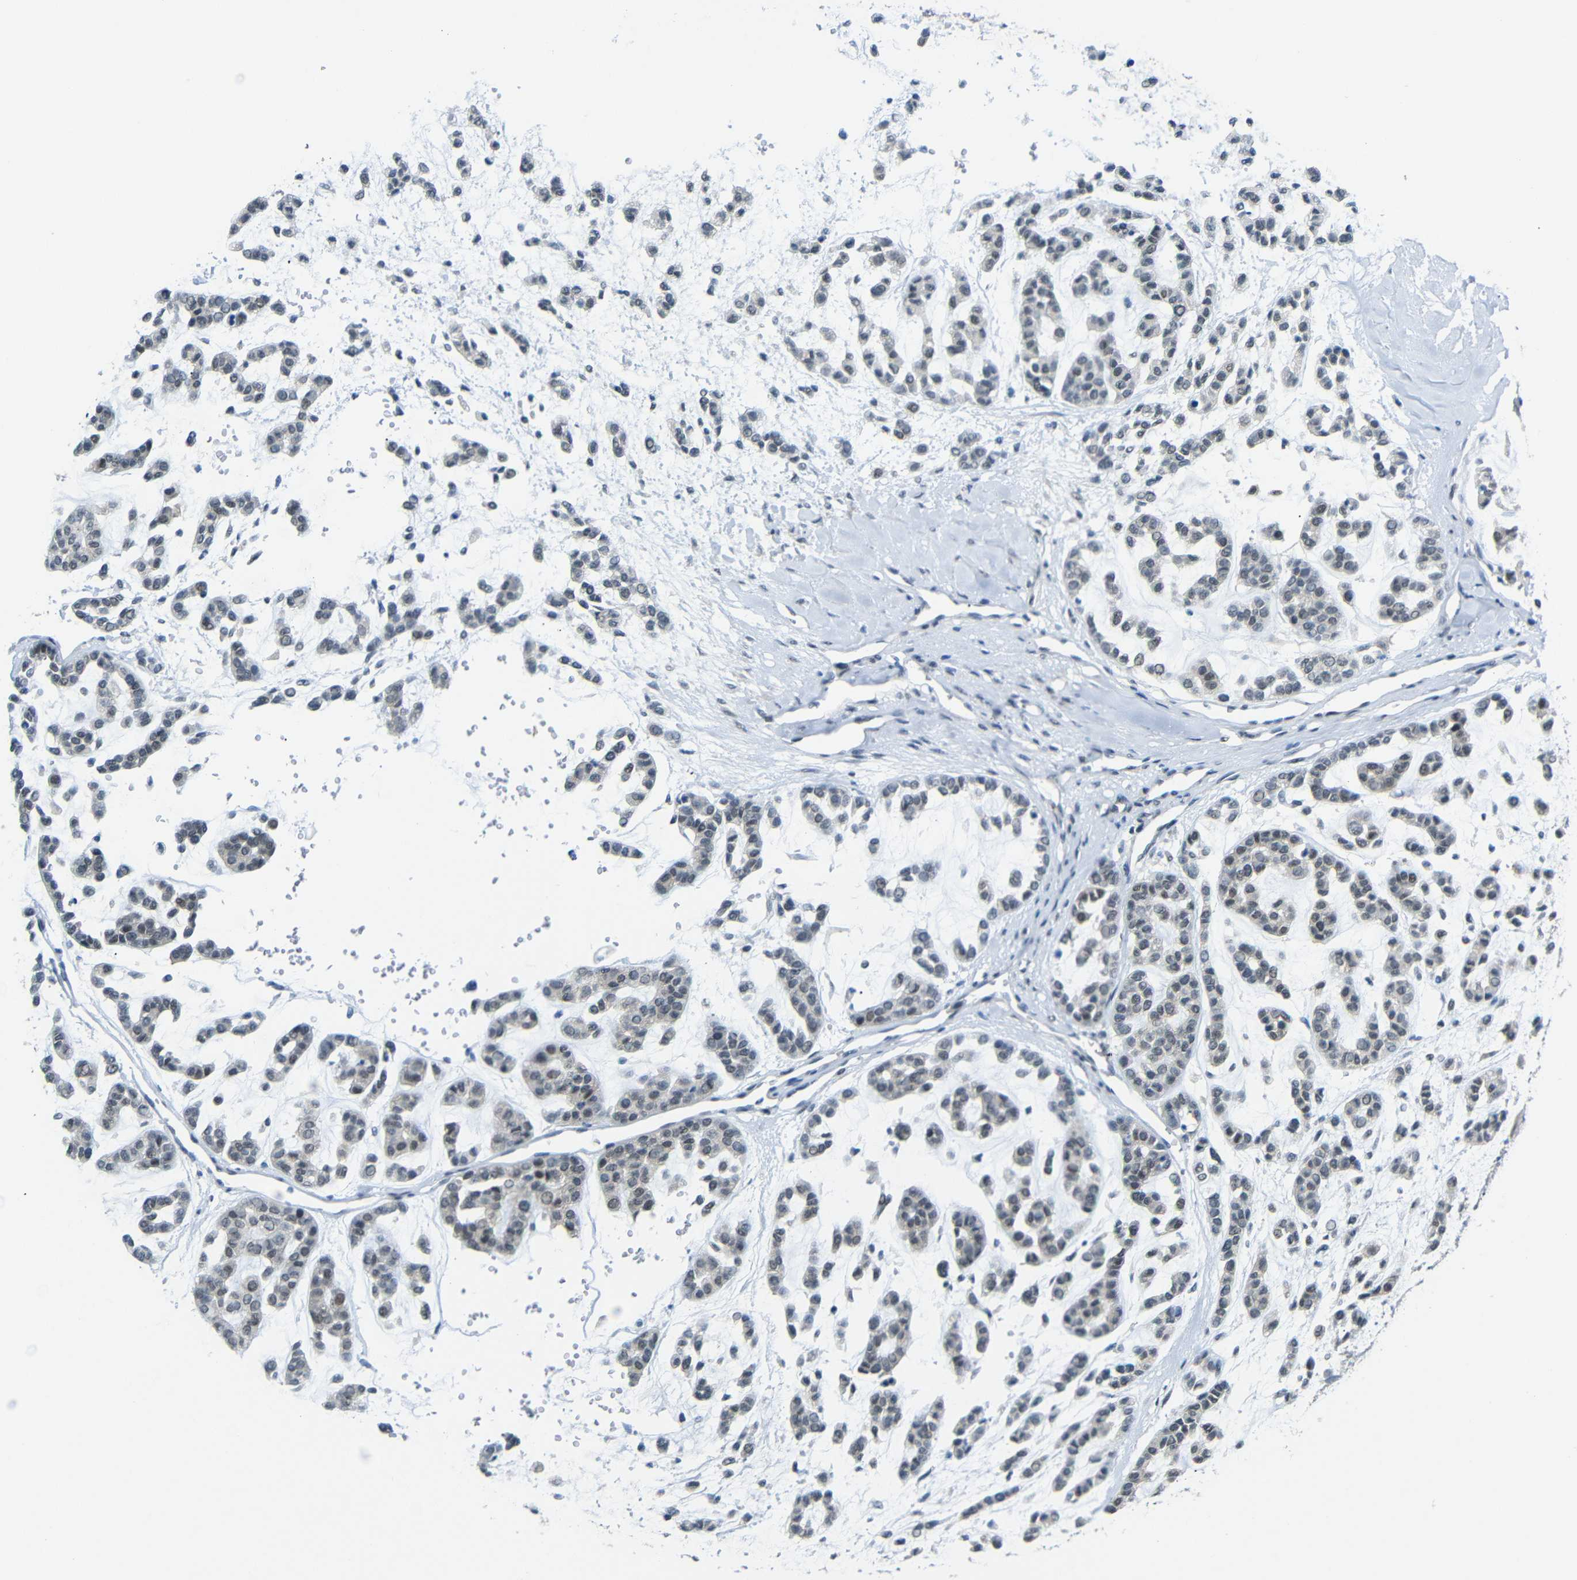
{"staining": {"intensity": "negative", "quantity": "none", "location": "none"}, "tissue": "head and neck cancer", "cell_type": "Tumor cells", "image_type": "cancer", "snomed": [{"axis": "morphology", "description": "Adenocarcinoma, NOS"}, {"axis": "morphology", "description": "Adenoma, NOS"}, {"axis": "topography", "description": "Head-Neck"}], "caption": "This is a photomicrograph of immunohistochemistry (IHC) staining of adenocarcinoma (head and neck), which shows no staining in tumor cells. The staining was performed using DAB (3,3'-diaminobenzidine) to visualize the protein expression in brown, while the nuclei were stained in blue with hematoxylin (Magnification: 20x).", "gene": "GPR158", "patient": {"sex": "female", "age": 55}}